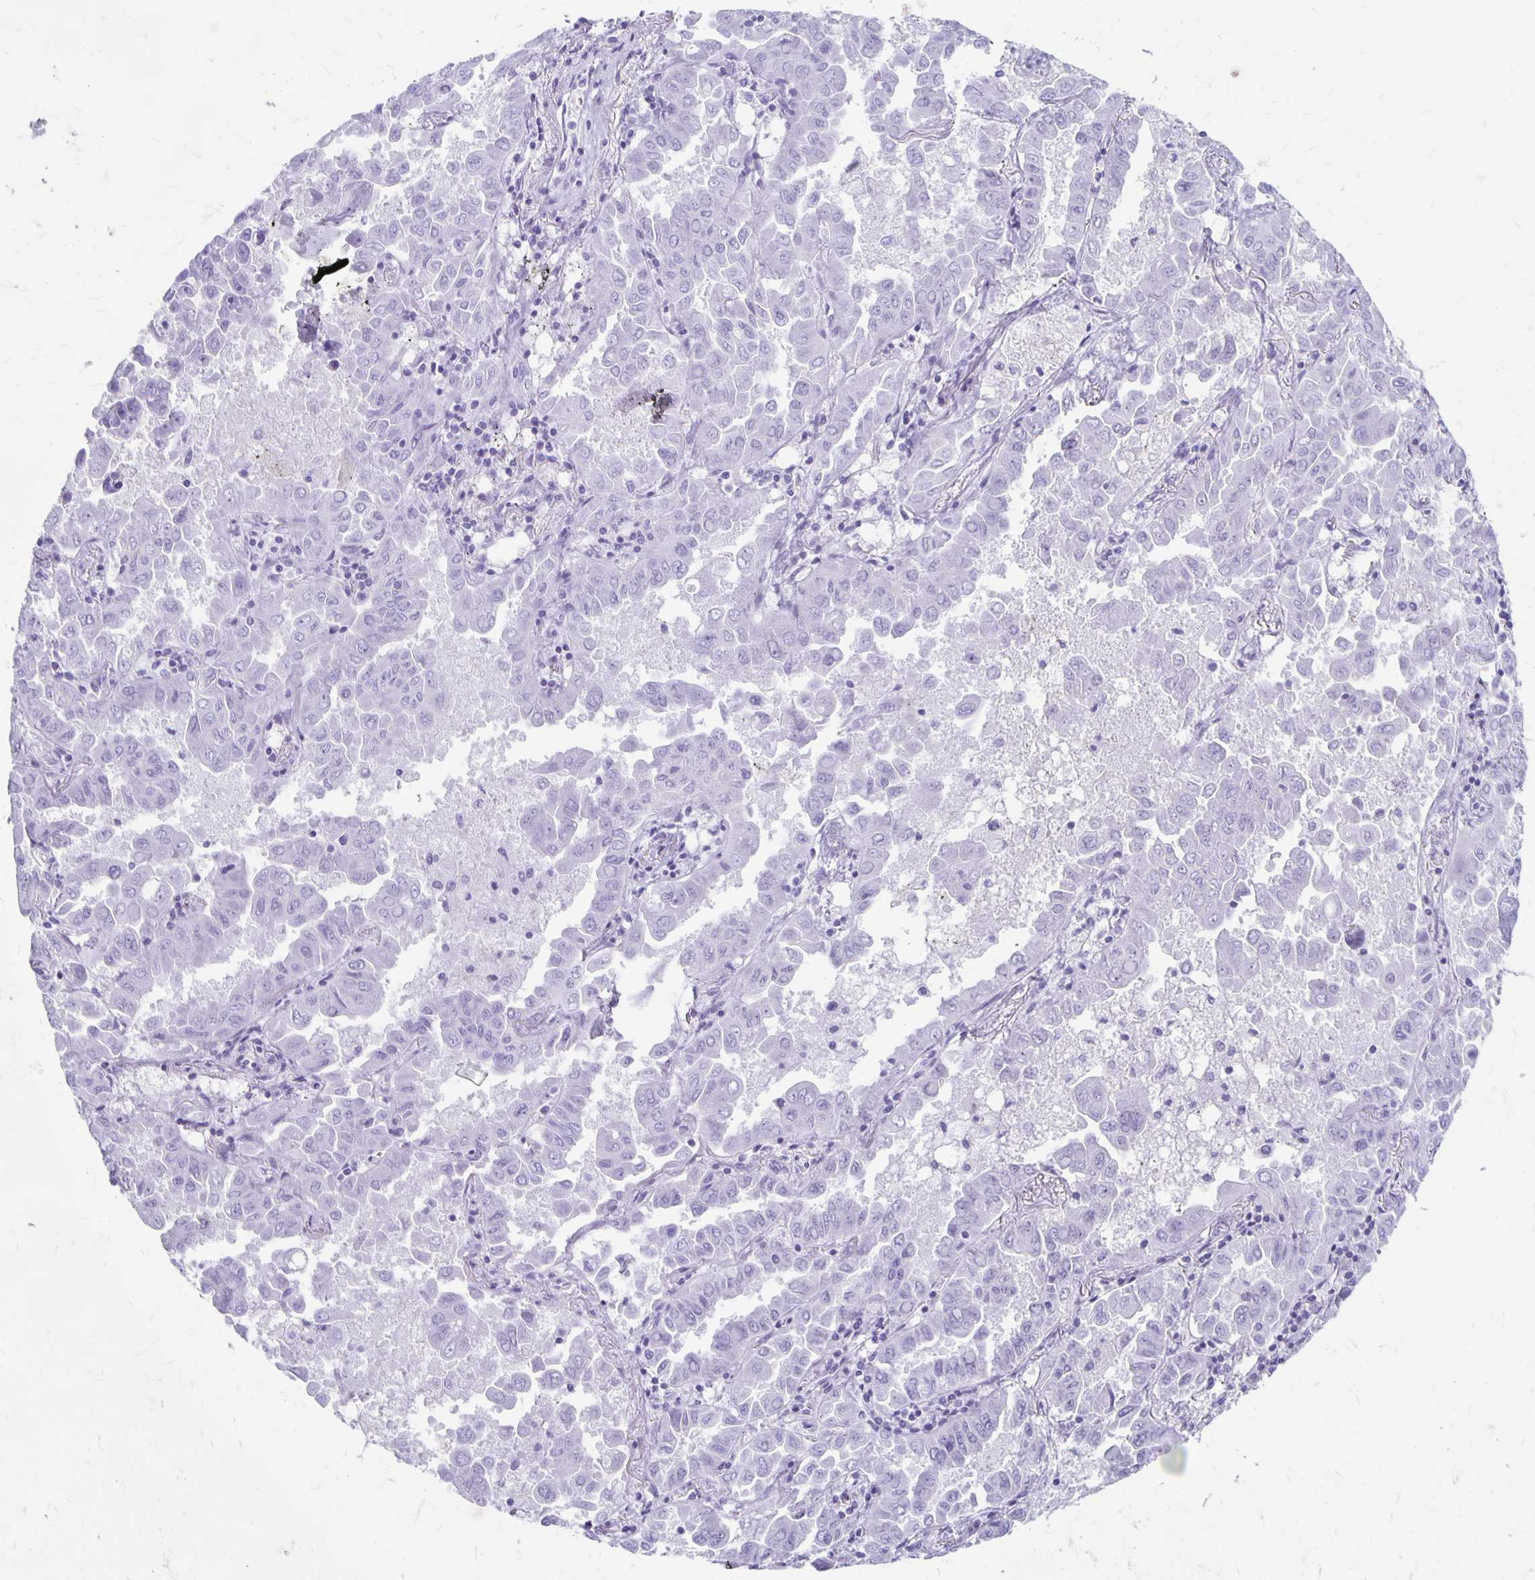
{"staining": {"intensity": "negative", "quantity": "none", "location": "none"}, "tissue": "lung cancer", "cell_type": "Tumor cells", "image_type": "cancer", "snomed": [{"axis": "morphology", "description": "Adenocarcinoma, NOS"}, {"axis": "topography", "description": "Lung"}], "caption": "Tumor cells show no significant staining in lung cancer.", "gene": "MAGEC2", "patient": {"sex": "male", "age": 64}}